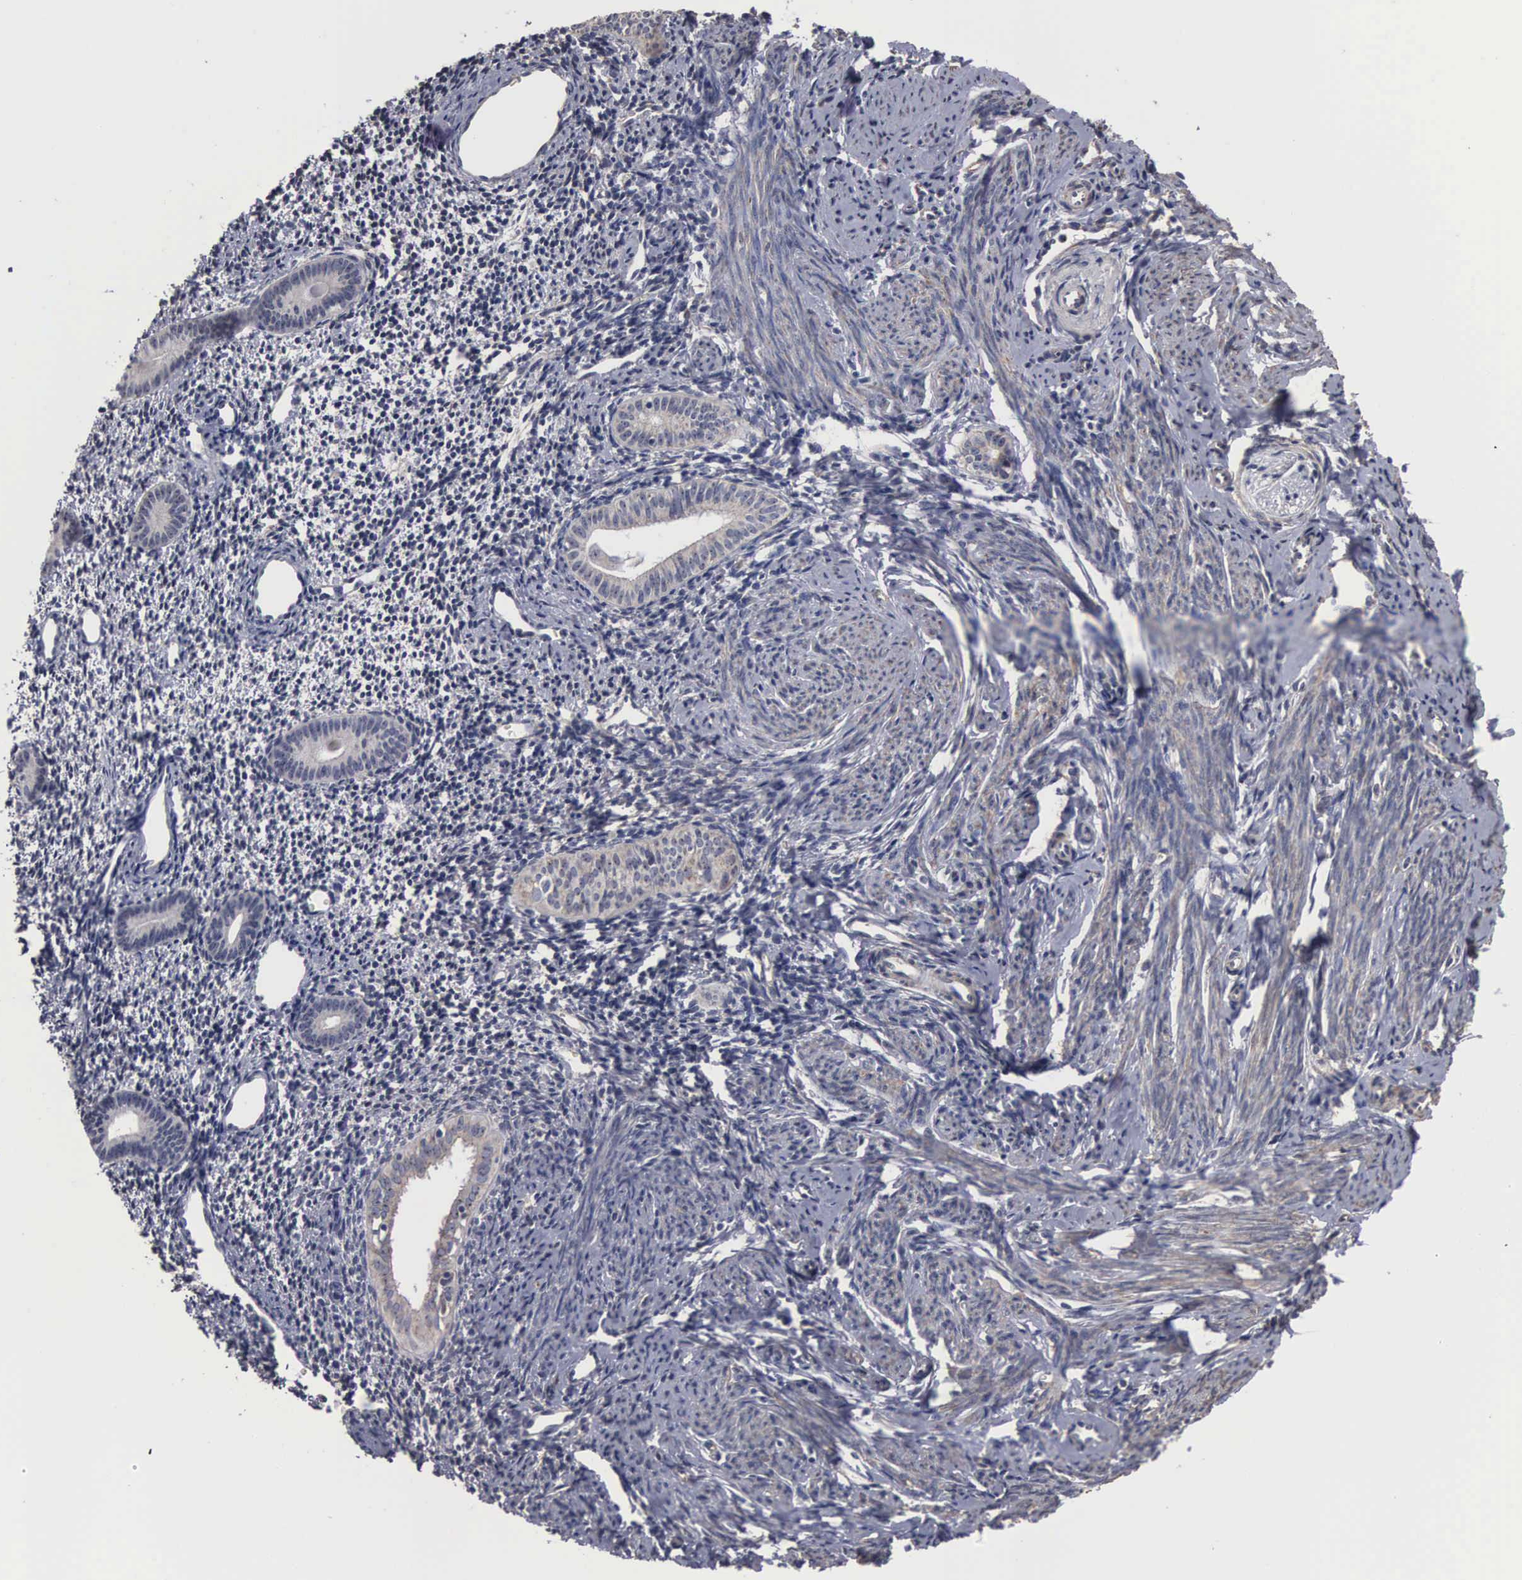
{"staining": {"intensity": "negative", "quantity": "none", "location": "none"}, "tissue": "endometrium", "cell_type": "Cells in endometrial stroma", "image_type": "normal", "snomed": [{"axis": "morphology", "description": "Normal tissue, NOS"}, {"axis": "morphology", "description": "Neoplasm, benign, NOS"}, {"axis": "topography", "description": "Uterus"}], "caption": "This image is of unremarkable endometrium stained with immunohistochemistry (IHC) to label a protein in brown with the nuclei are counter-stained blue. There is no staining in cells in endometrial stroma.", "gene": "NGDN", "patient": {"sex": "female", "age": 55}}